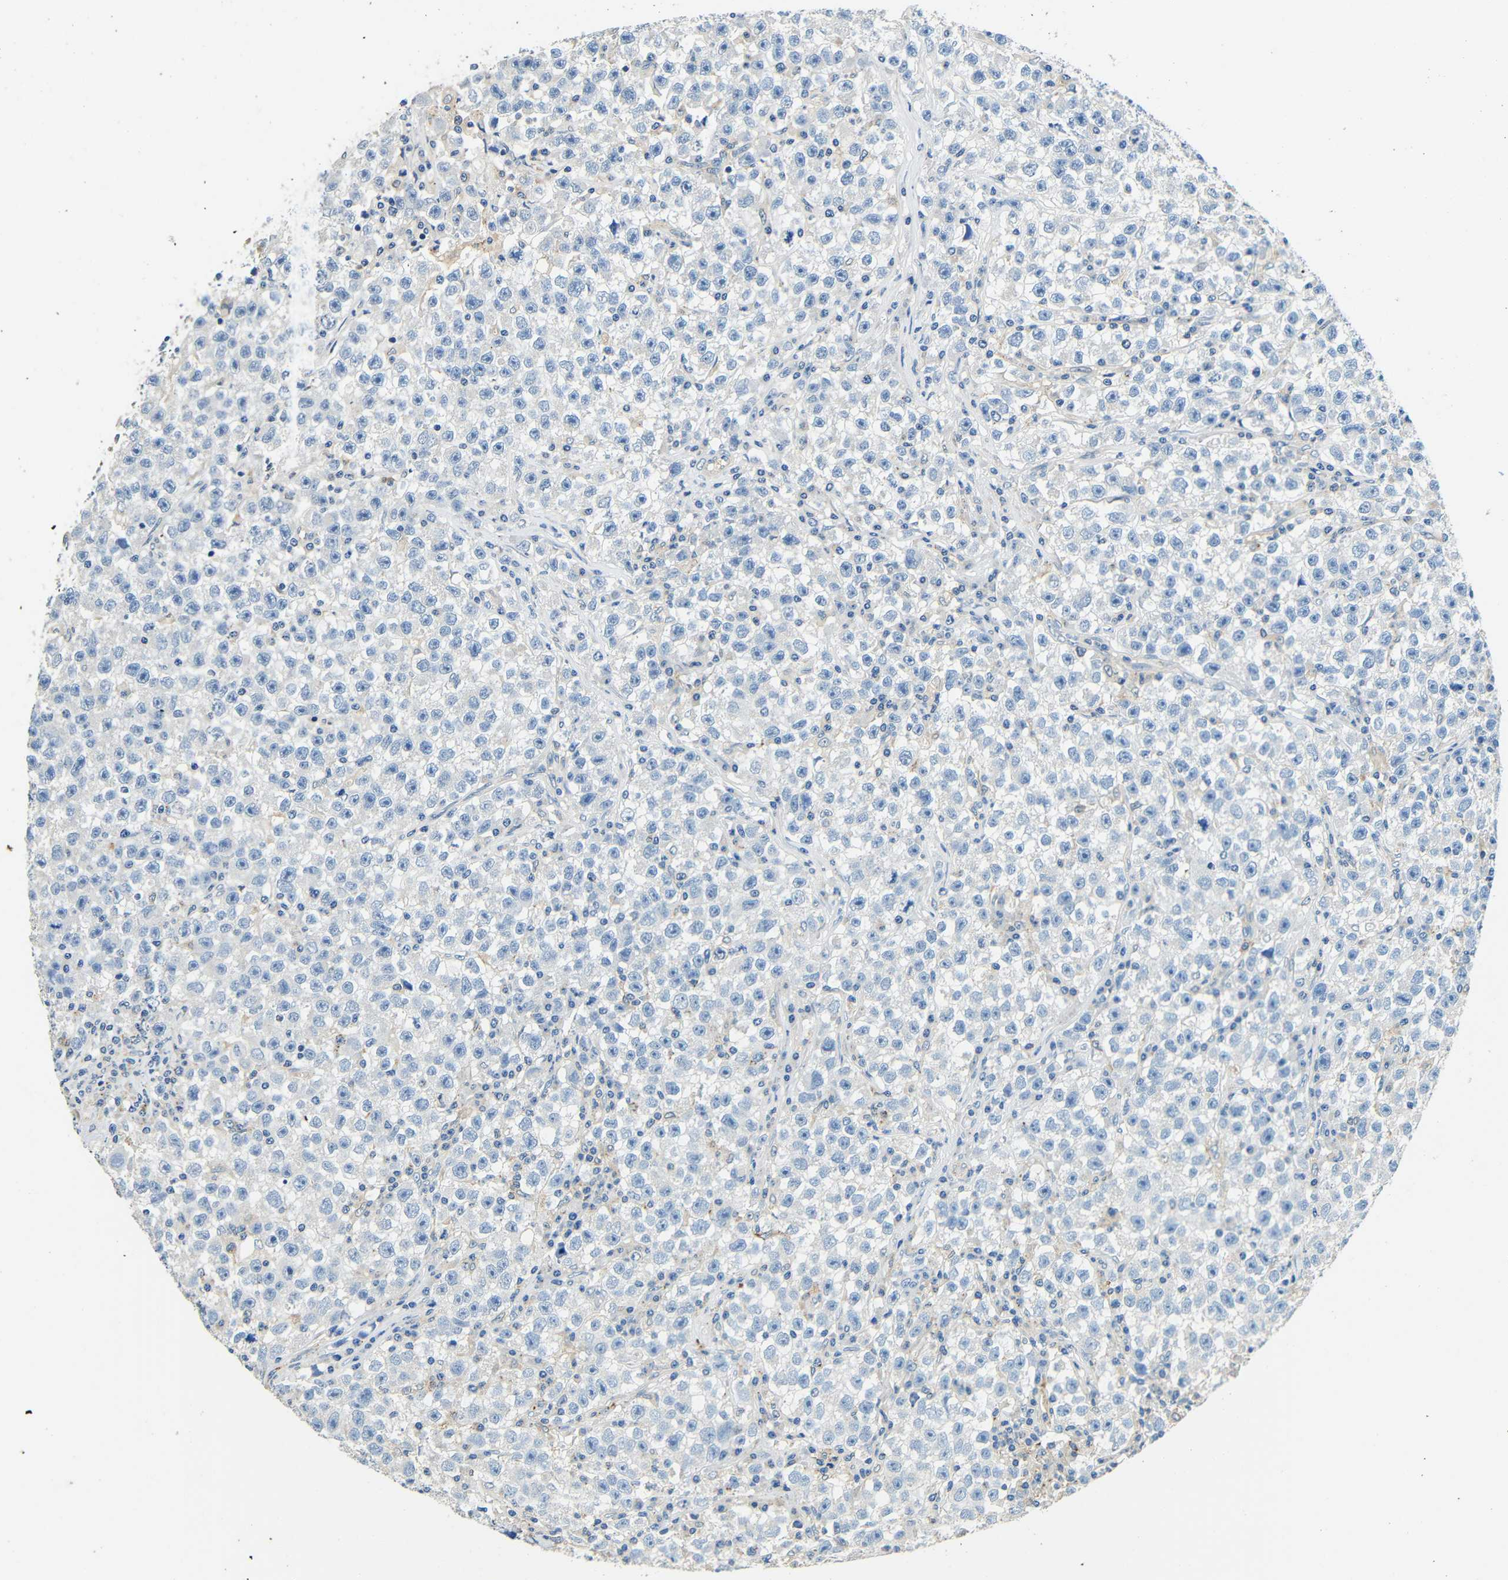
{"staining": {"intensity": "negative", "quantity": "none", "location": "none"}, "tissue": "testis cancer", "cell_type": "Tumor cells", "image_type": "cancer", "snomed": [{"axis": "morphology", "description": "Seminoma, NOS"}, {"axis": "topography", "description": "Testis"}], "caption": "Image shows no significant protein expression in tumor cells of testis cancer (seminoma).", "gene": "FMO5", "patient": {"sex": "male", "age": 22}}